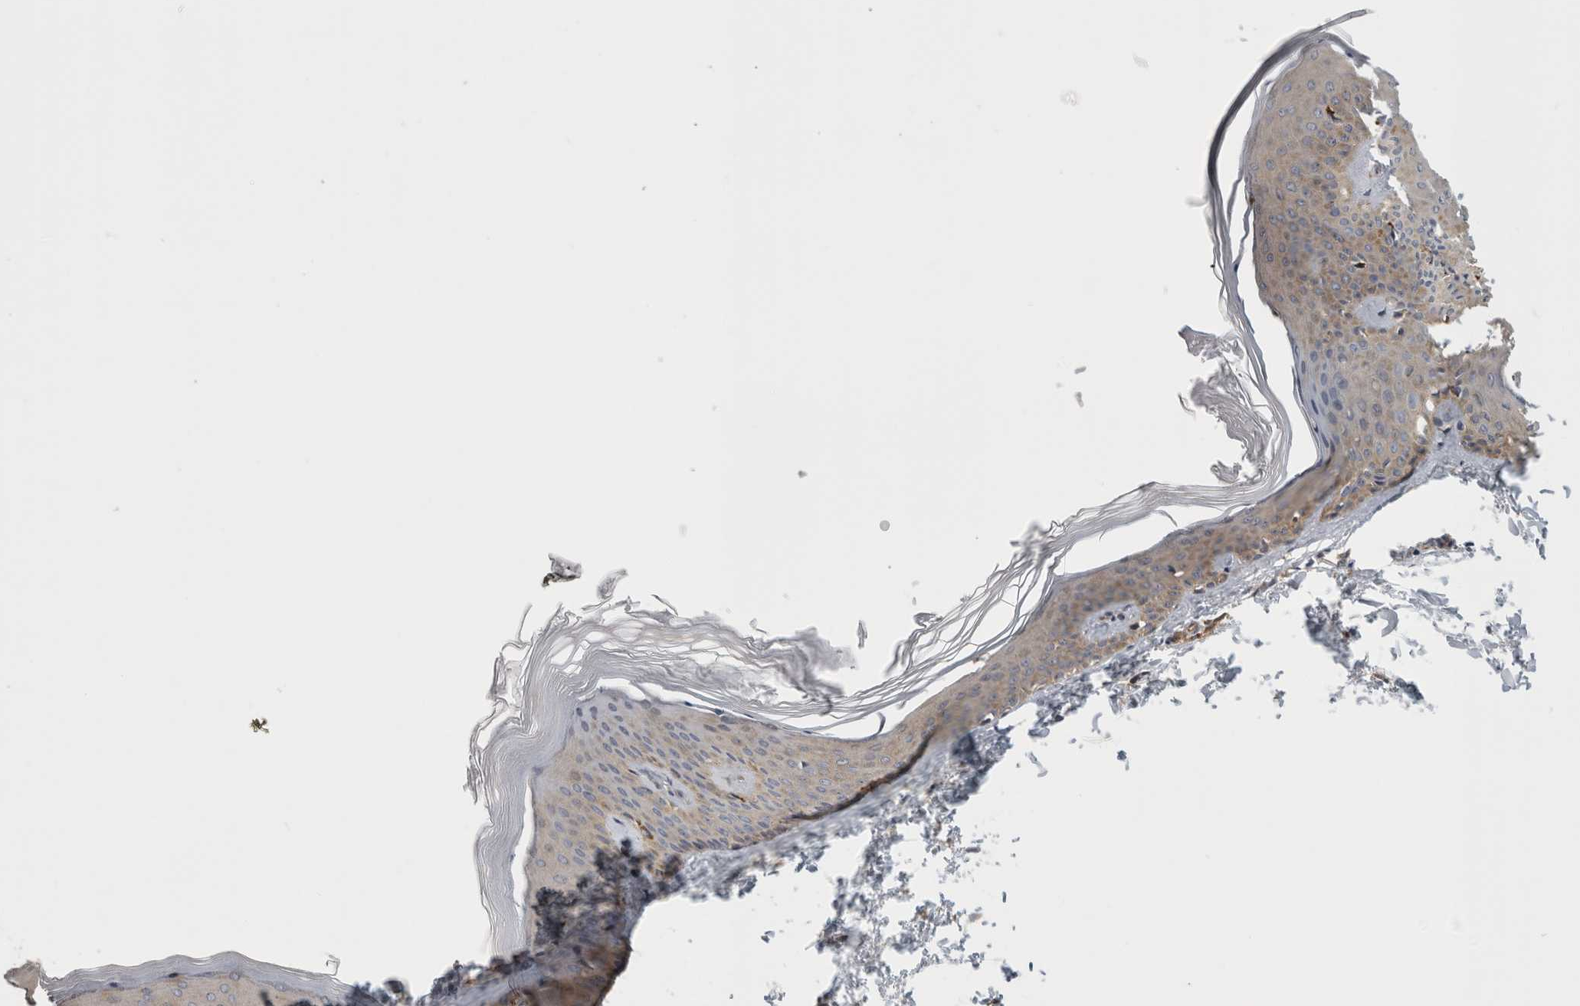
{"staining": {"intensity": "negative", "quantity": "none", "location": "none"}, "tissue": "skin", "cell_type": "Fibroblasts", "image_type": "normal", "snomed": [{"axis": "morphology", "description": "Normal tissue, NOS"}, {"axis": "topography", "description": "Skin"}], "caption": "Protein analysis of normal skin displays no significant expression in fibroblasts. (DAB IHC, high magnification).", "gene": "GRIK2", "patient": {"sex": "female", "age": 27}}